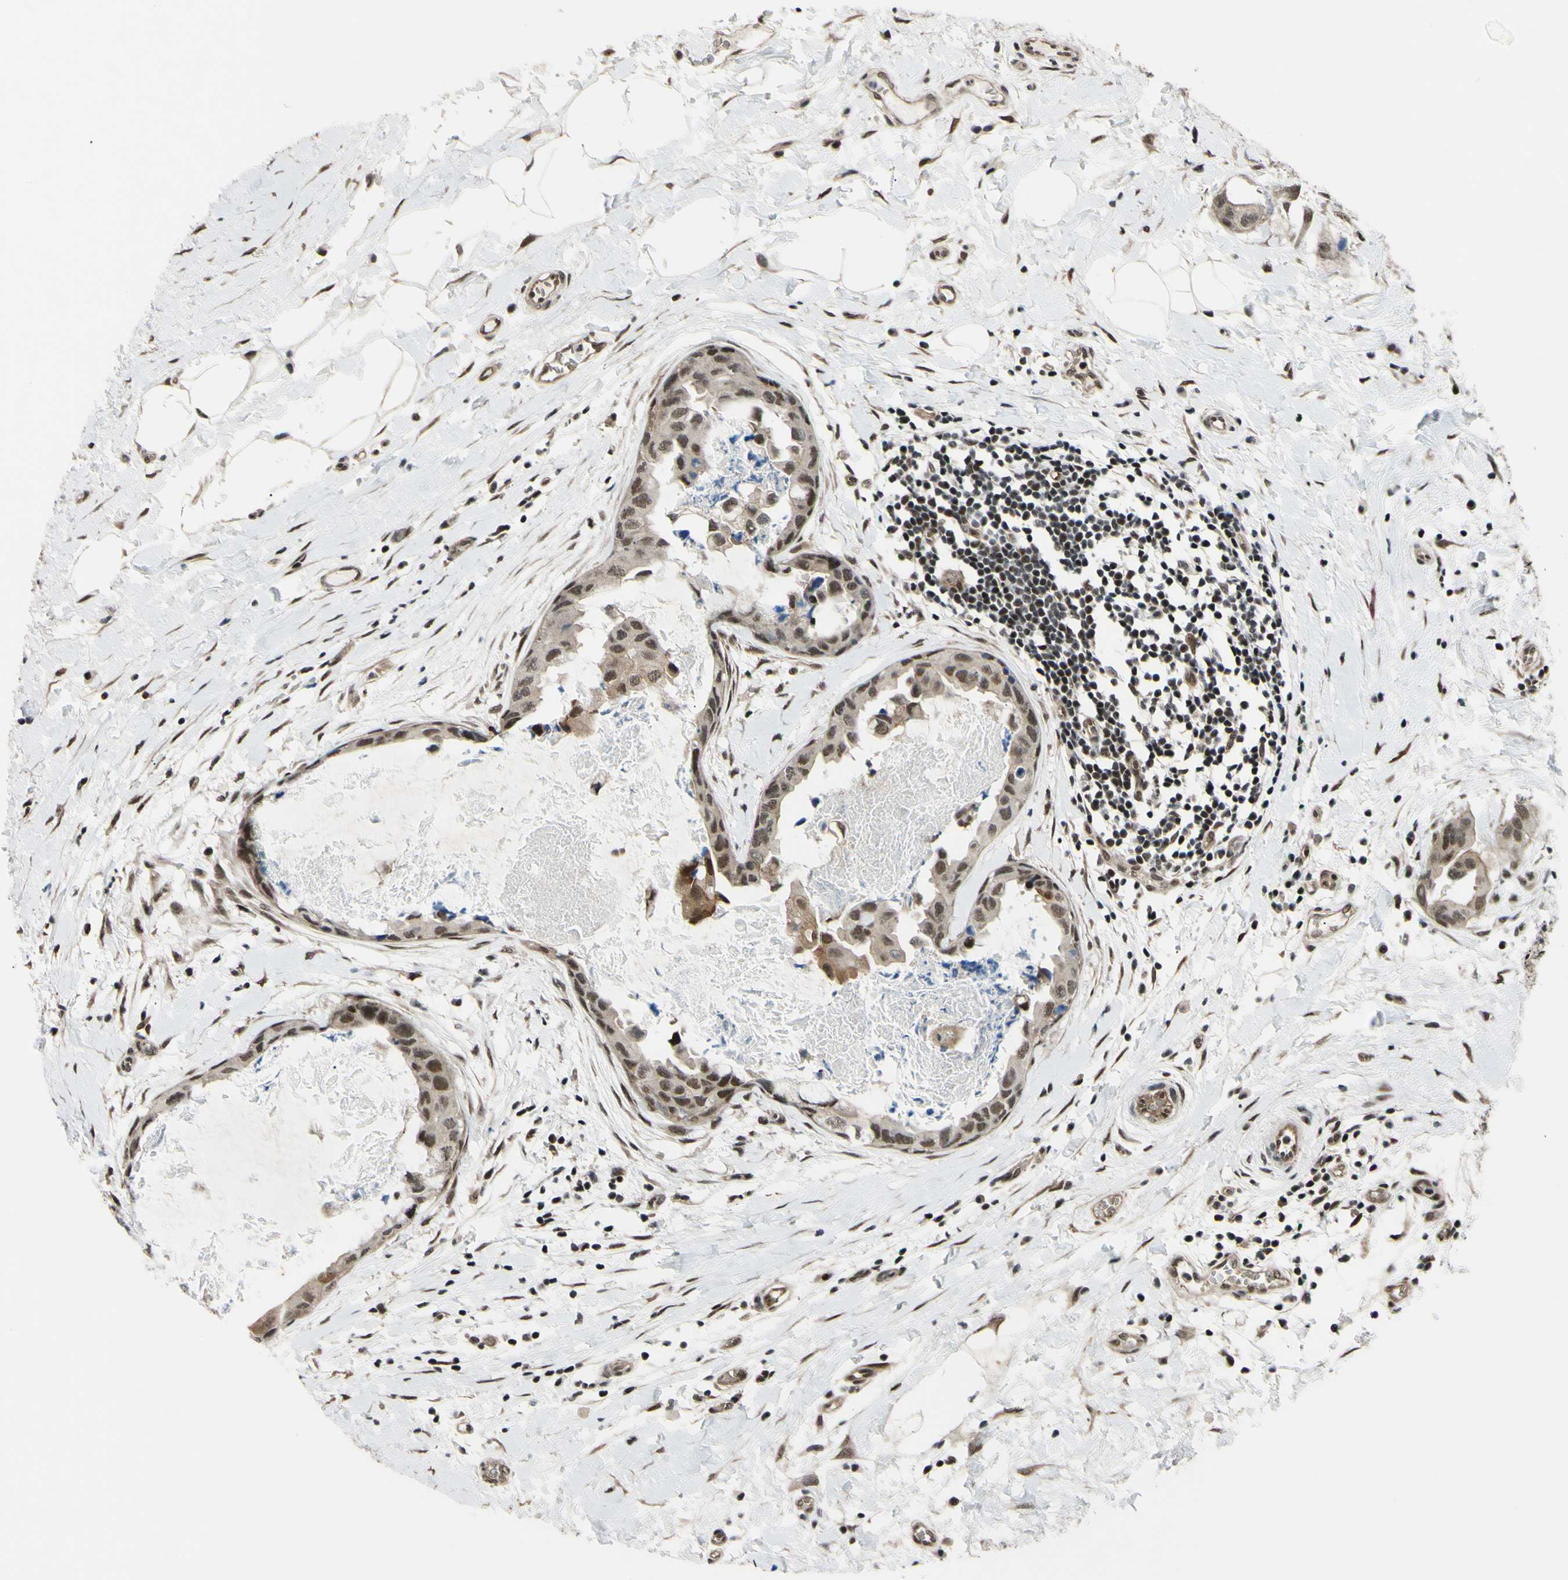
{"staining": {"intensity": "moderate", "quantity": ">75%", "location": "nuclear"}, "tissue": "breast cancer", "cell_type": "Tumor cells", "image_type": "cancer", "snomed": [{"axis": "morphology", "description": "Duct carcinoma"}, {"axis": "topography", "description": "Breast"}], "caption": "High-magnification brightfield microscopy of intraductal carcinoma (breast) stained with DAB (3,3'-diaminobenzidine) (brown) and counterstained with hematoxylin (blue). tumor cells exhibit moderate nuclear positivity is identified in about>75% of cells.", "gene": "THAP12", "patient": {"sex": "female", "age": 40}}